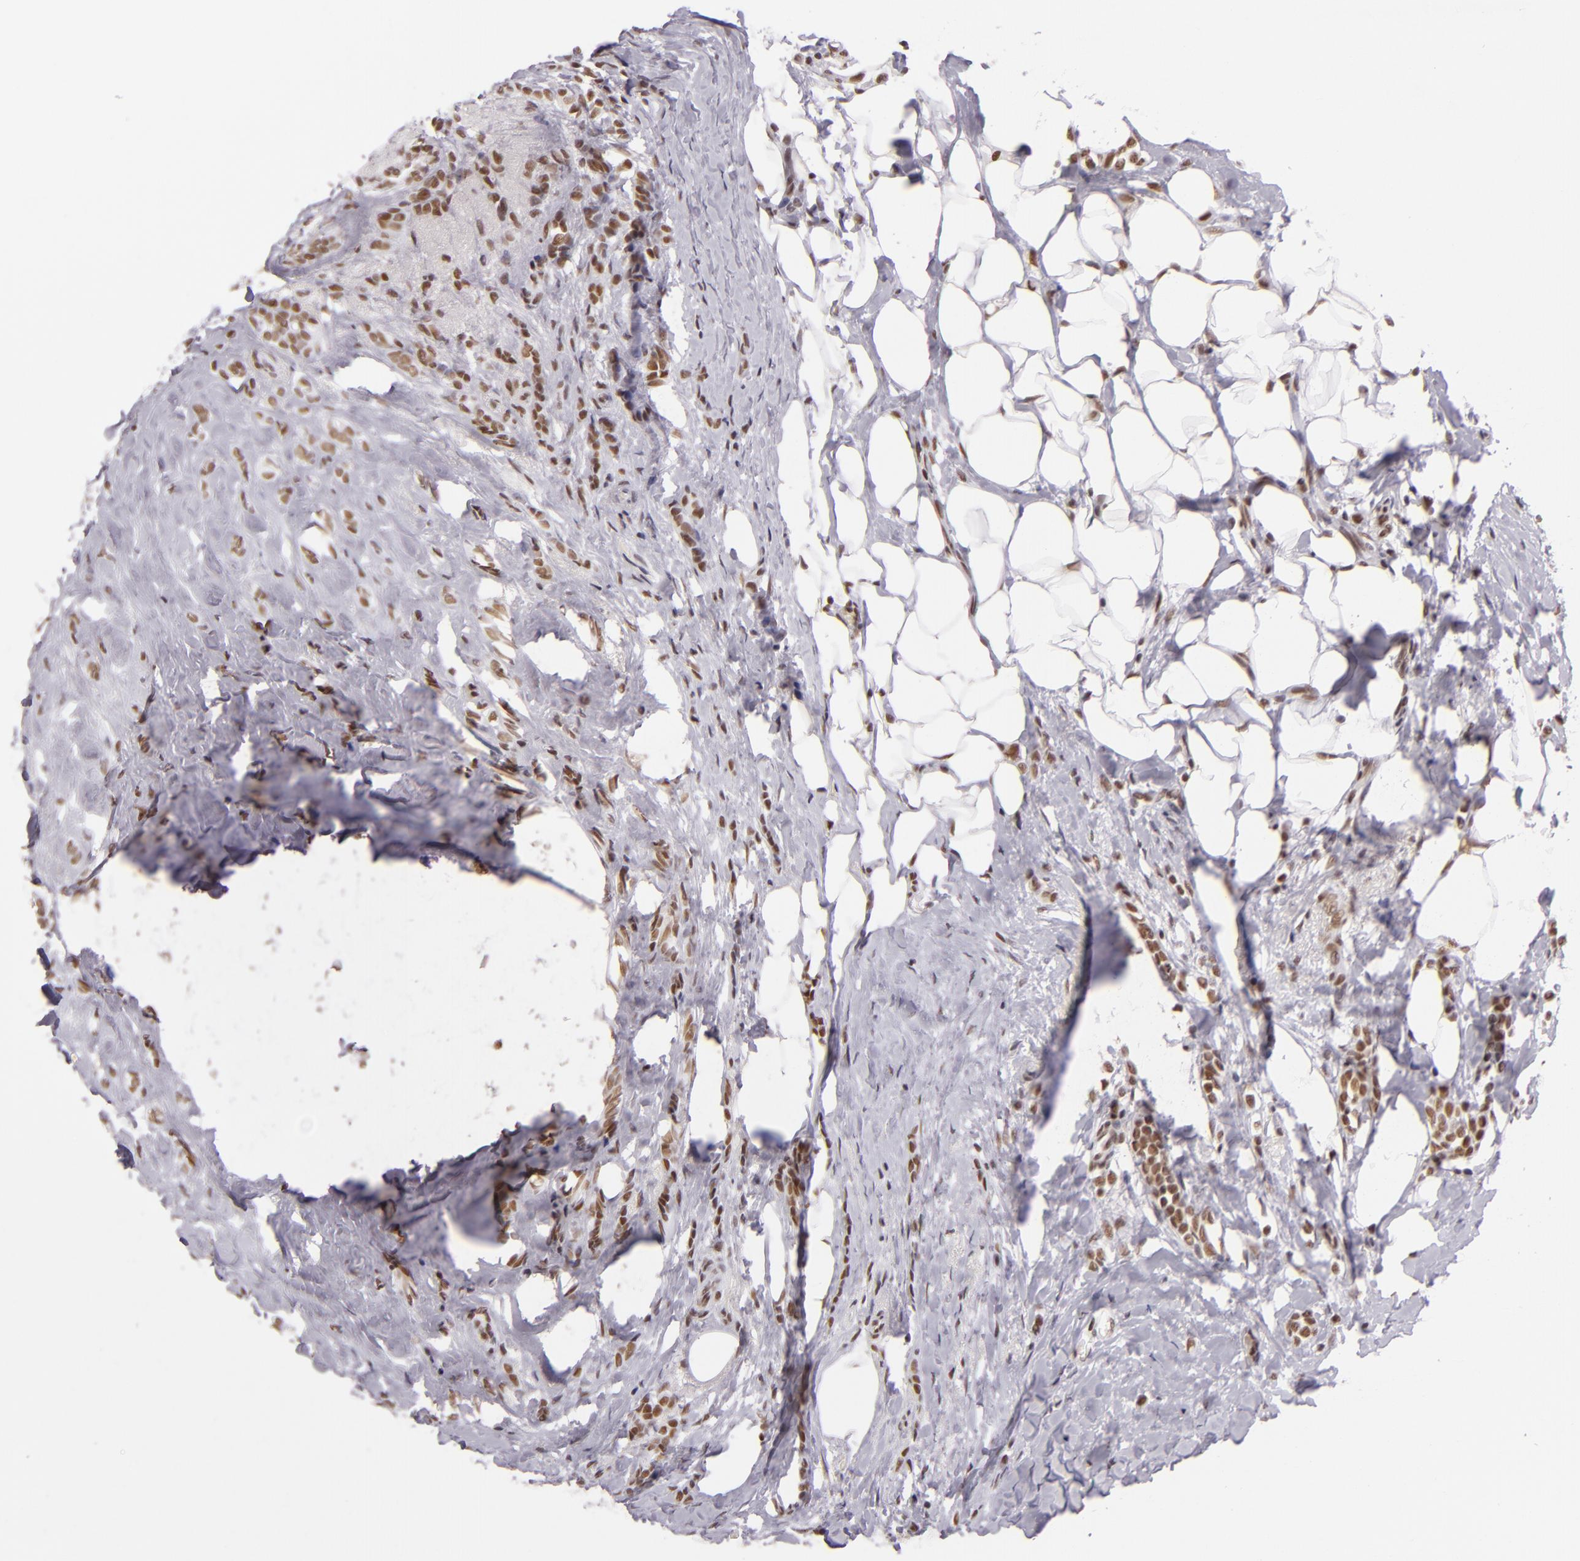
{"staining": {"intensity": "moderate", "quantity": ">75%", "location": "nuclear"}, "tissue": "breast cancer", "cell_type": "Tumor cells", "image_type": "cancer", "snomed": [{"axis": "morphology", "description": "Lobular carcinoma"}, {"axis": "topography", "description": "Breast"}], "caption": "Immunohistochemistry micrograph of human lobular carcinoma (breast) stained for a protein (brown), which reveals medium levels of moderate nuclear positivity in approximately >75% of tumor cells.", "gene": "BRD8", "patient": {"sex": "female", "age": 56}}